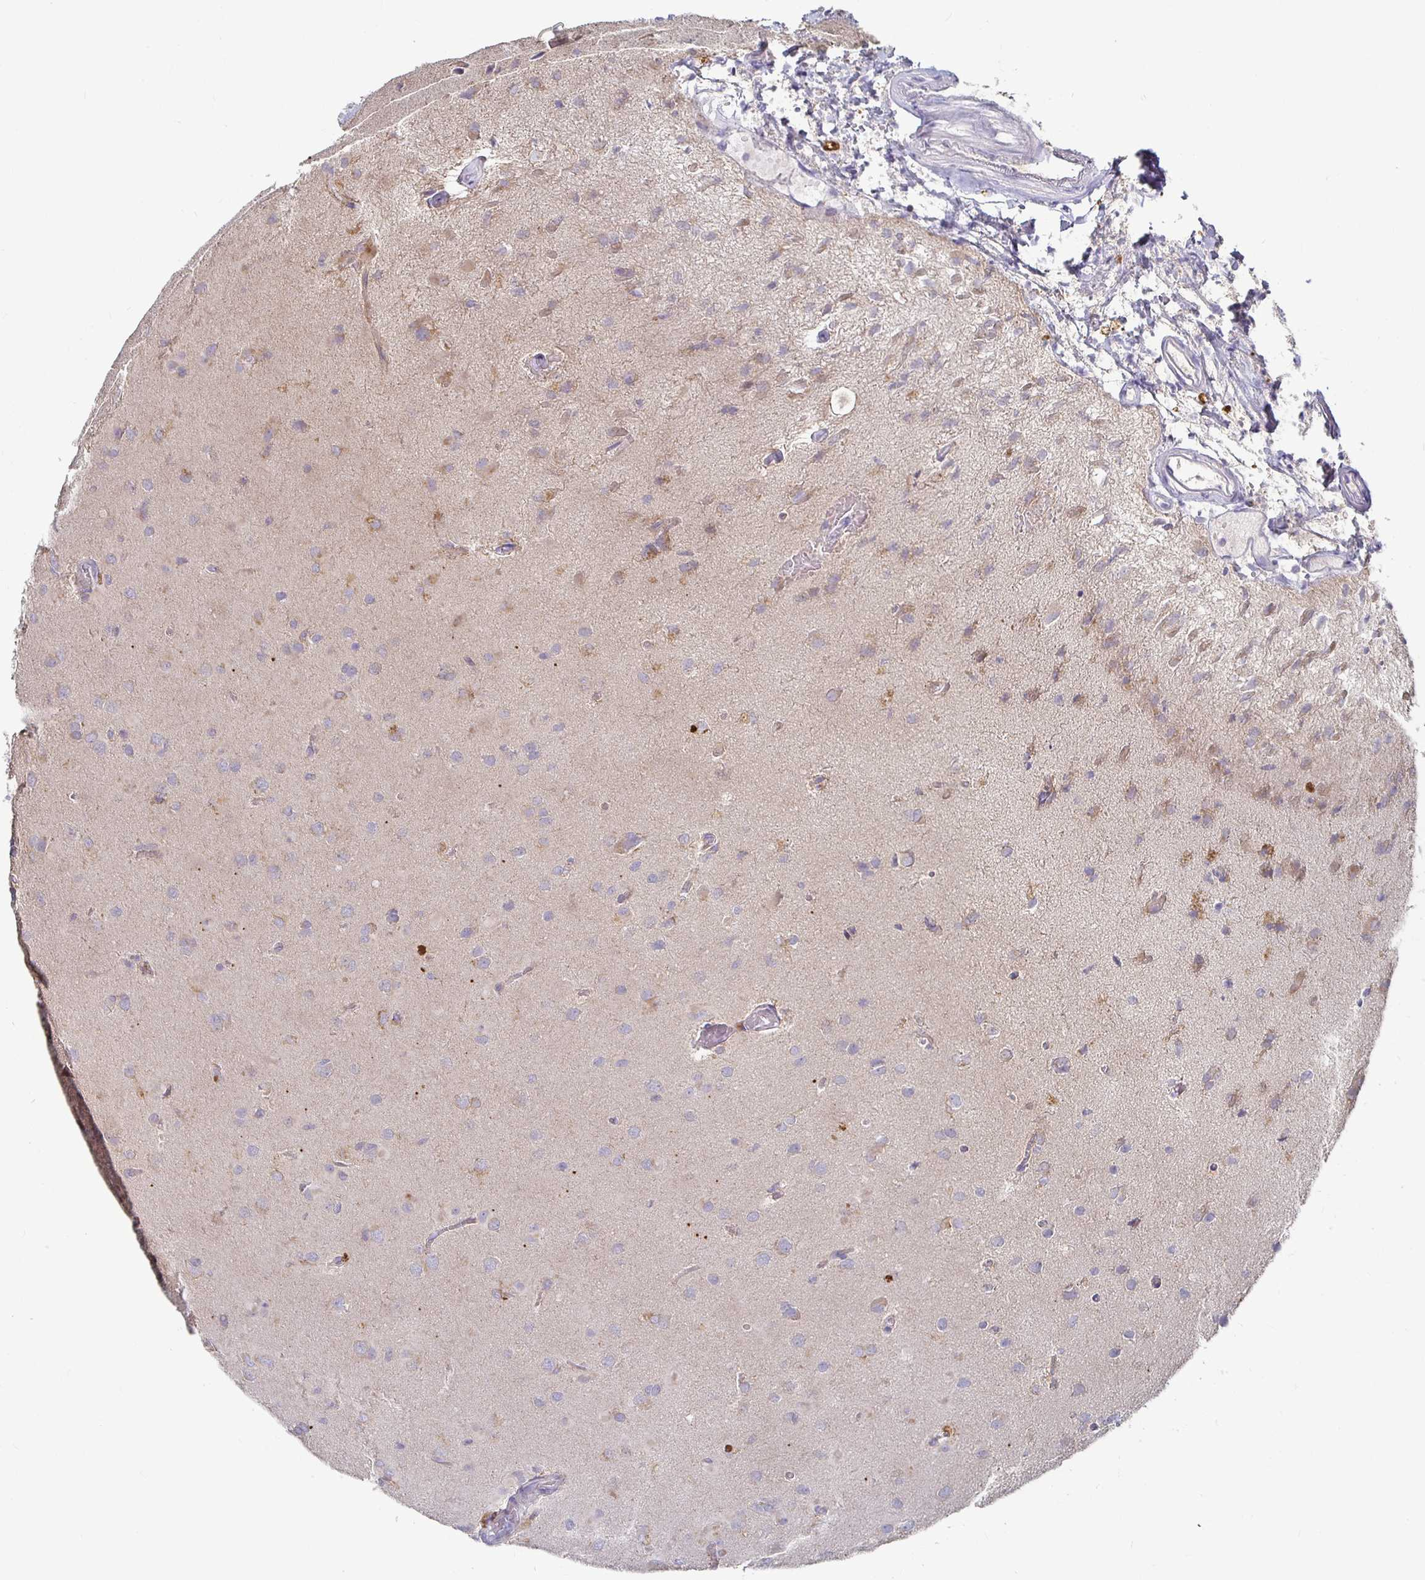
{"staining": {"intensity": "weak", "quantity": "<25%", "location": "cytoplasmic/membranous"}, "tissue": "glioma", "cell_type": "Tumor cells", "image_type": "cancer", "snomed": [{"axis": "morphology", "description": "Glioma, malignant, Low grade"}, {"axis": "topography", "description": "Brain"}], "caption": "This histopathology image is of glioma stained with IHC to label a protein in brown with the nuclei are counter-stained blue. There is no staining in tumor cells.", "gene": "RNF144B", "patient": {"sex": "male", "age": 58}}